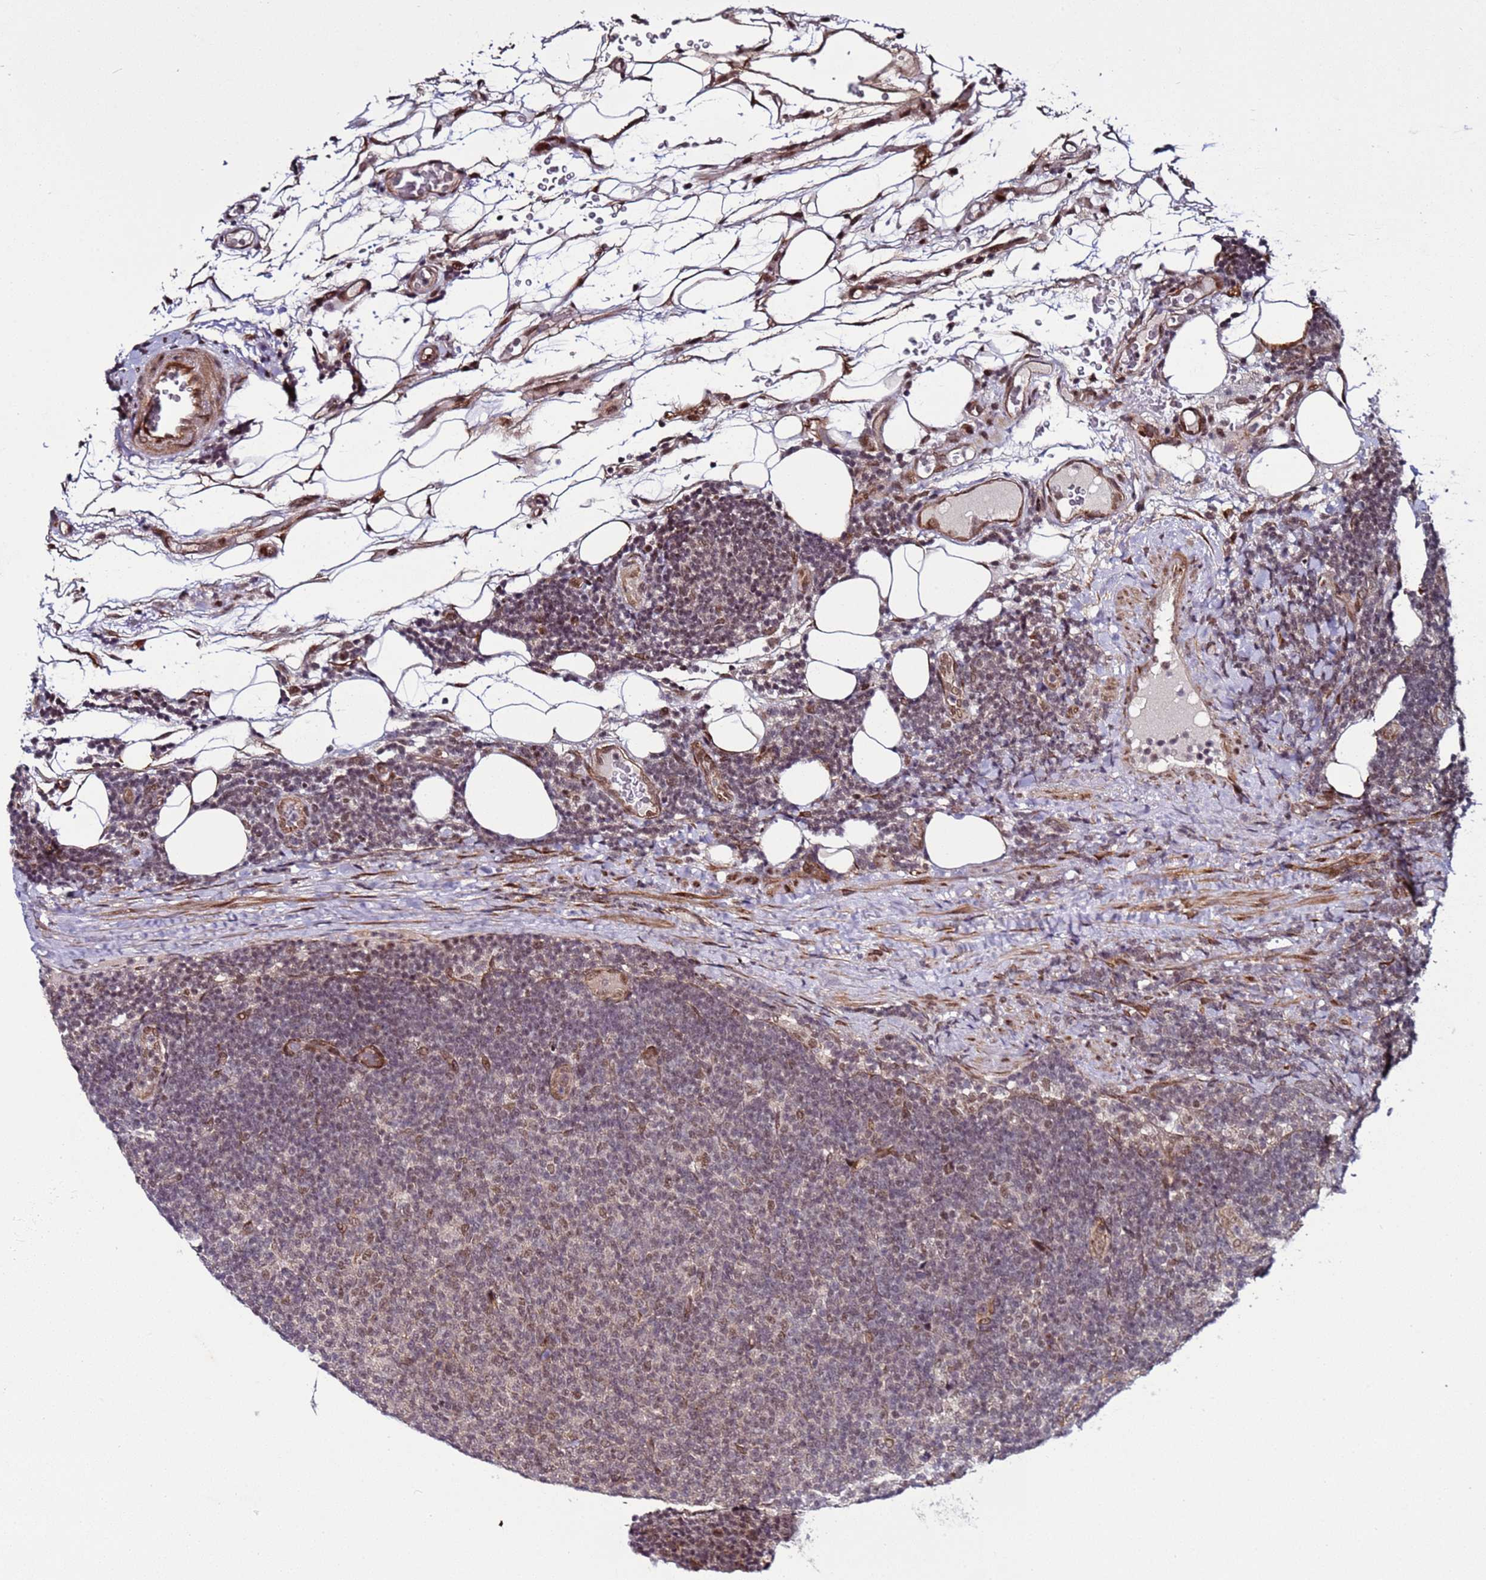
{"staining": {"intensity": "weak", "quantity": "25%-75%", "location": "nuclear"}, "tissue": "lymphoma", "cell_type": "Tumor cells", "image_type": "cancer", "snomed": [{"axis": "morphology", "description": "Malignant lymphoma, non-Hodgkin's type, Low grade"}, {"axis": "topography", "description": "Lymph node"}], "caption": "This is a micrograph of immunohistochemistry staining of malignant lymphoma, non-Hodgkin's type (low-grade), which shows weak expression in the nuclear of tumor cells.", "gene": "POLR2D", "patient": {"sex": "male", "age": 66}}